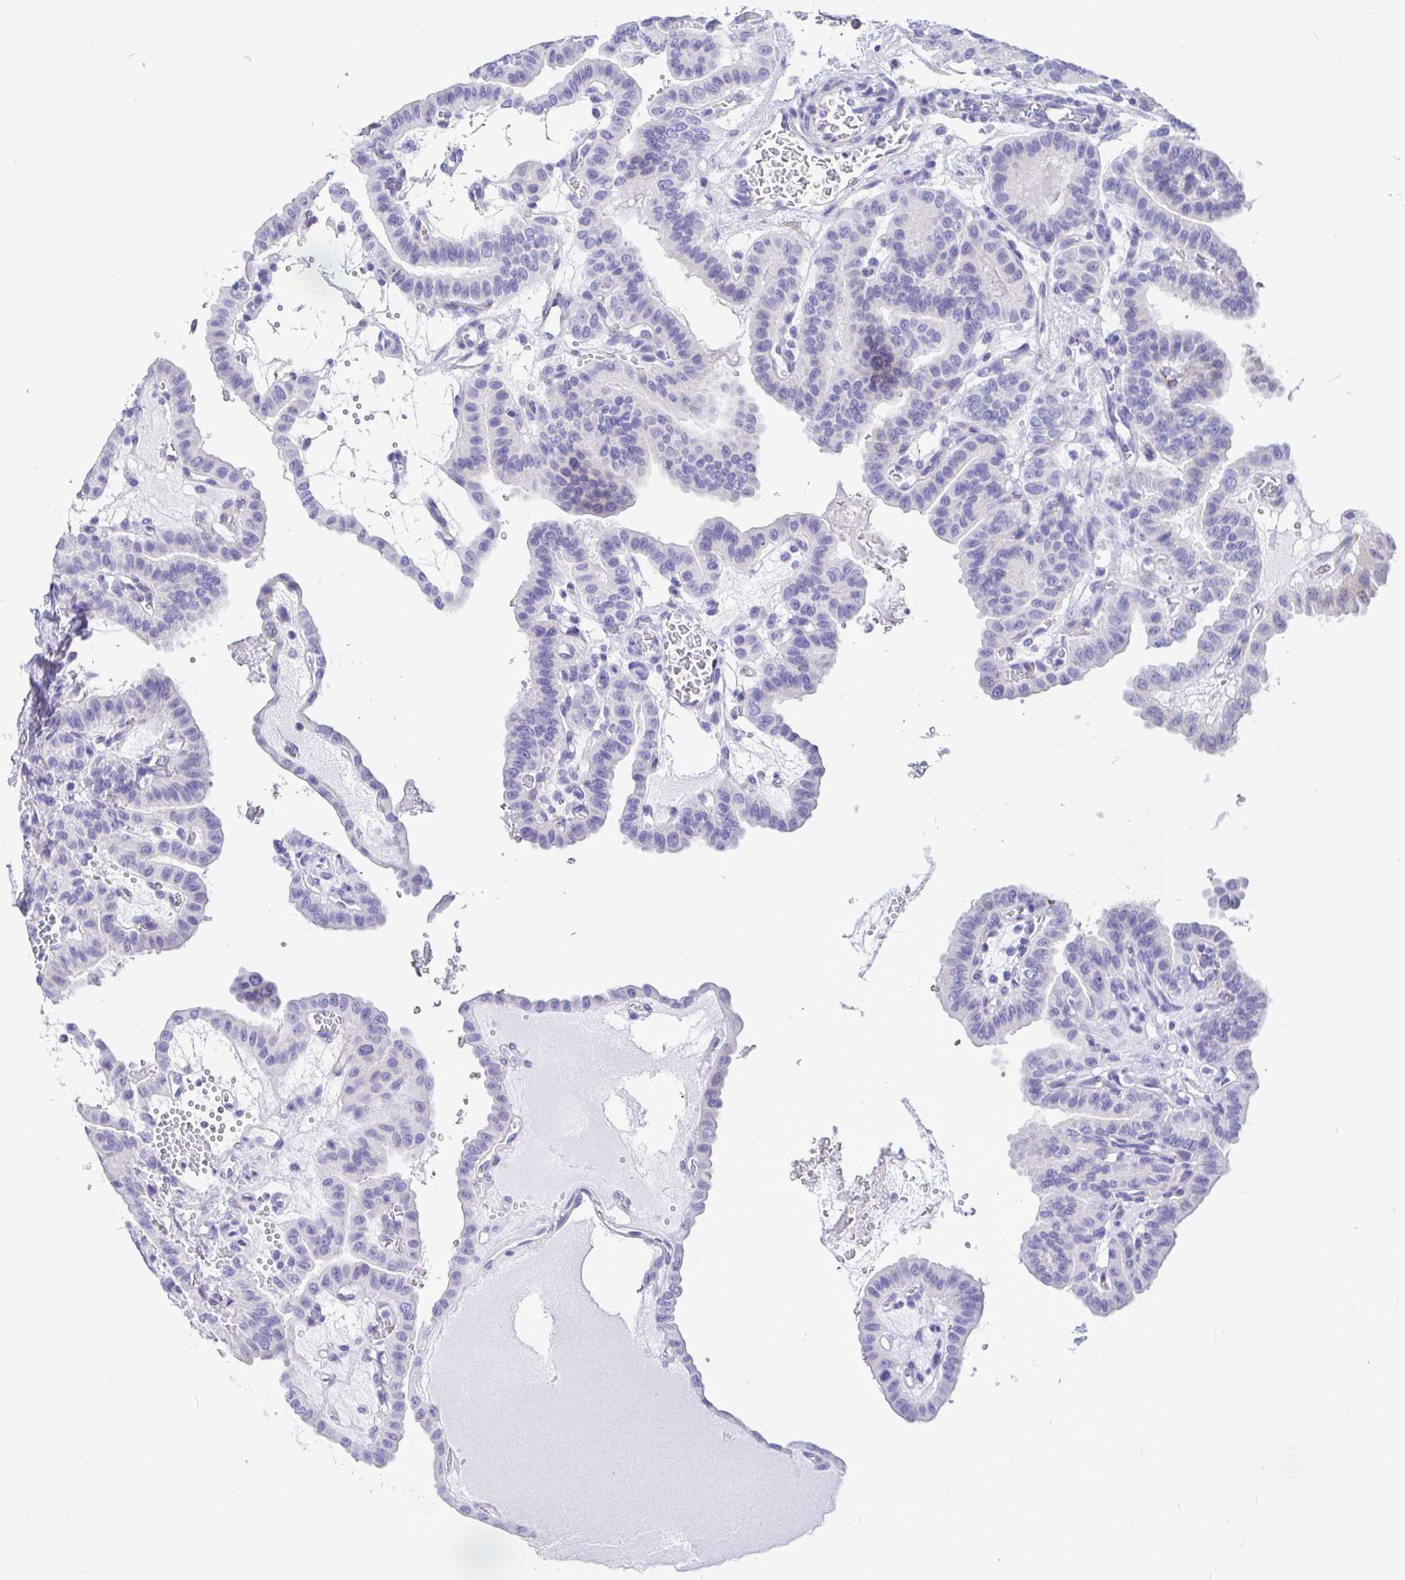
{"staining": {"intensity": "negative", "quantity": "none", "location": "none"}, "tissue": "thyroid cancer", "cell_type": "Tumor cells", "image_type": "cancer", "snomed": [{"axis": "morphology", "description": "Papillary adenocarcinoma, NOS"}, {"axis": "topography", "description": "Thyroid gland"}], "caption": "IHC micrograph of neoplastic tissue: thyroid cancer (papillary adenocarcinoma) stained with DAB (3,3'-diaminobenzidine) displays no significant protein positivity in tumor cells. Nuclei are stained in blue.", "gene": "CCDC62", "patient": {"sex": "male", "age": 87}}